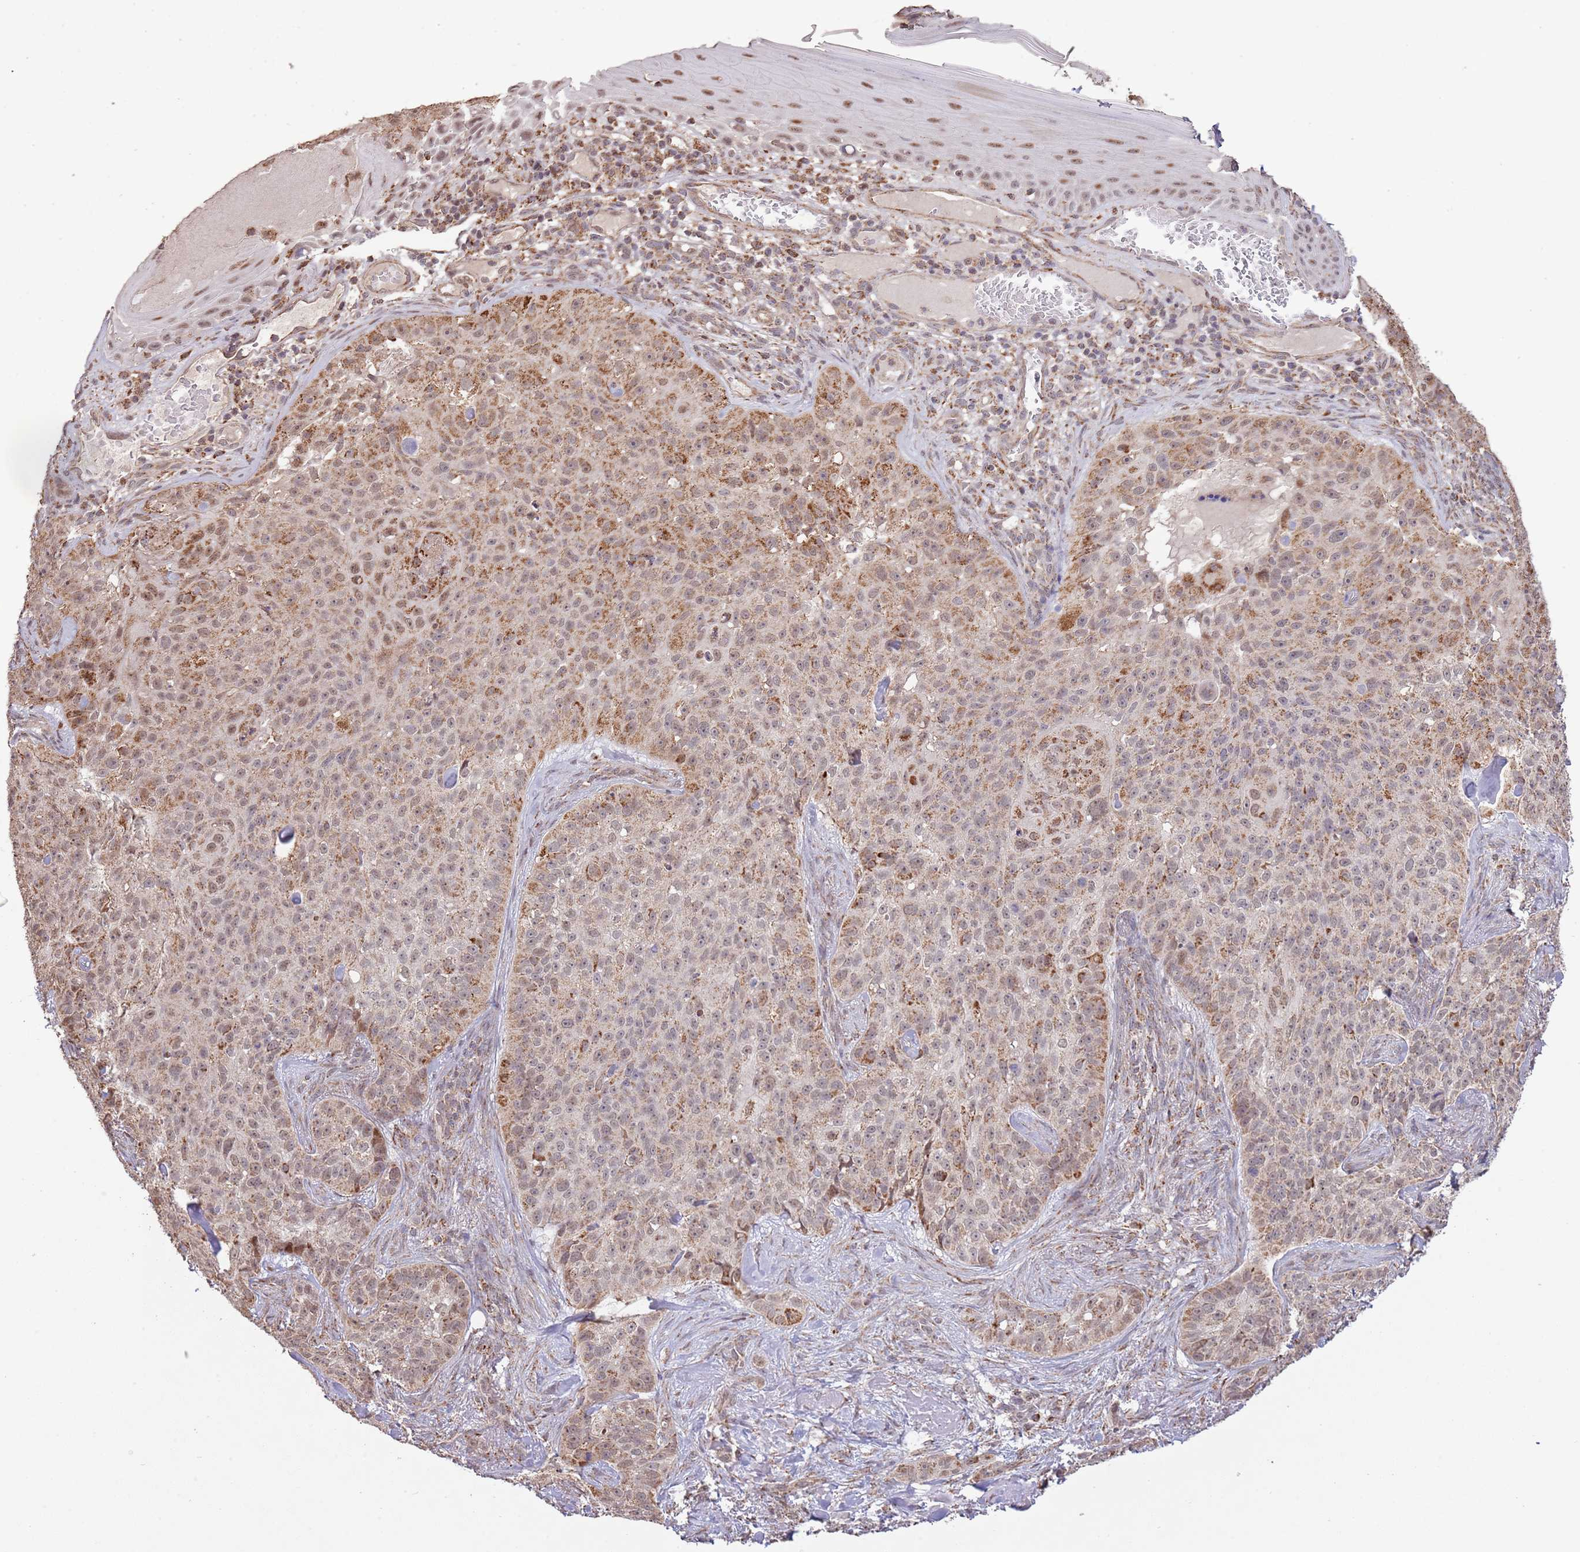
{"staining": {"intensity": "moderate", "quantity": ">75%", "location": "cytoplasmic/membranous,nuclear"}, "tissue": "skin cancer", "cell_type": "Tumor cells", "image_type": "cancer", "snomed": [{"axis": "morphology", "description": "Basal cell carcinoma"}, {"axis": "topography", "description": "Skin"}], "caption": "Skin basal cell carcinoma tissue exhibits moderate cytoplasmic/membranous and nuclear expression in about >75% of tumor cells, visualized by immunohistochemistry.", "gene": "IVD", "patient": {"sex": "female", "age": 92}}